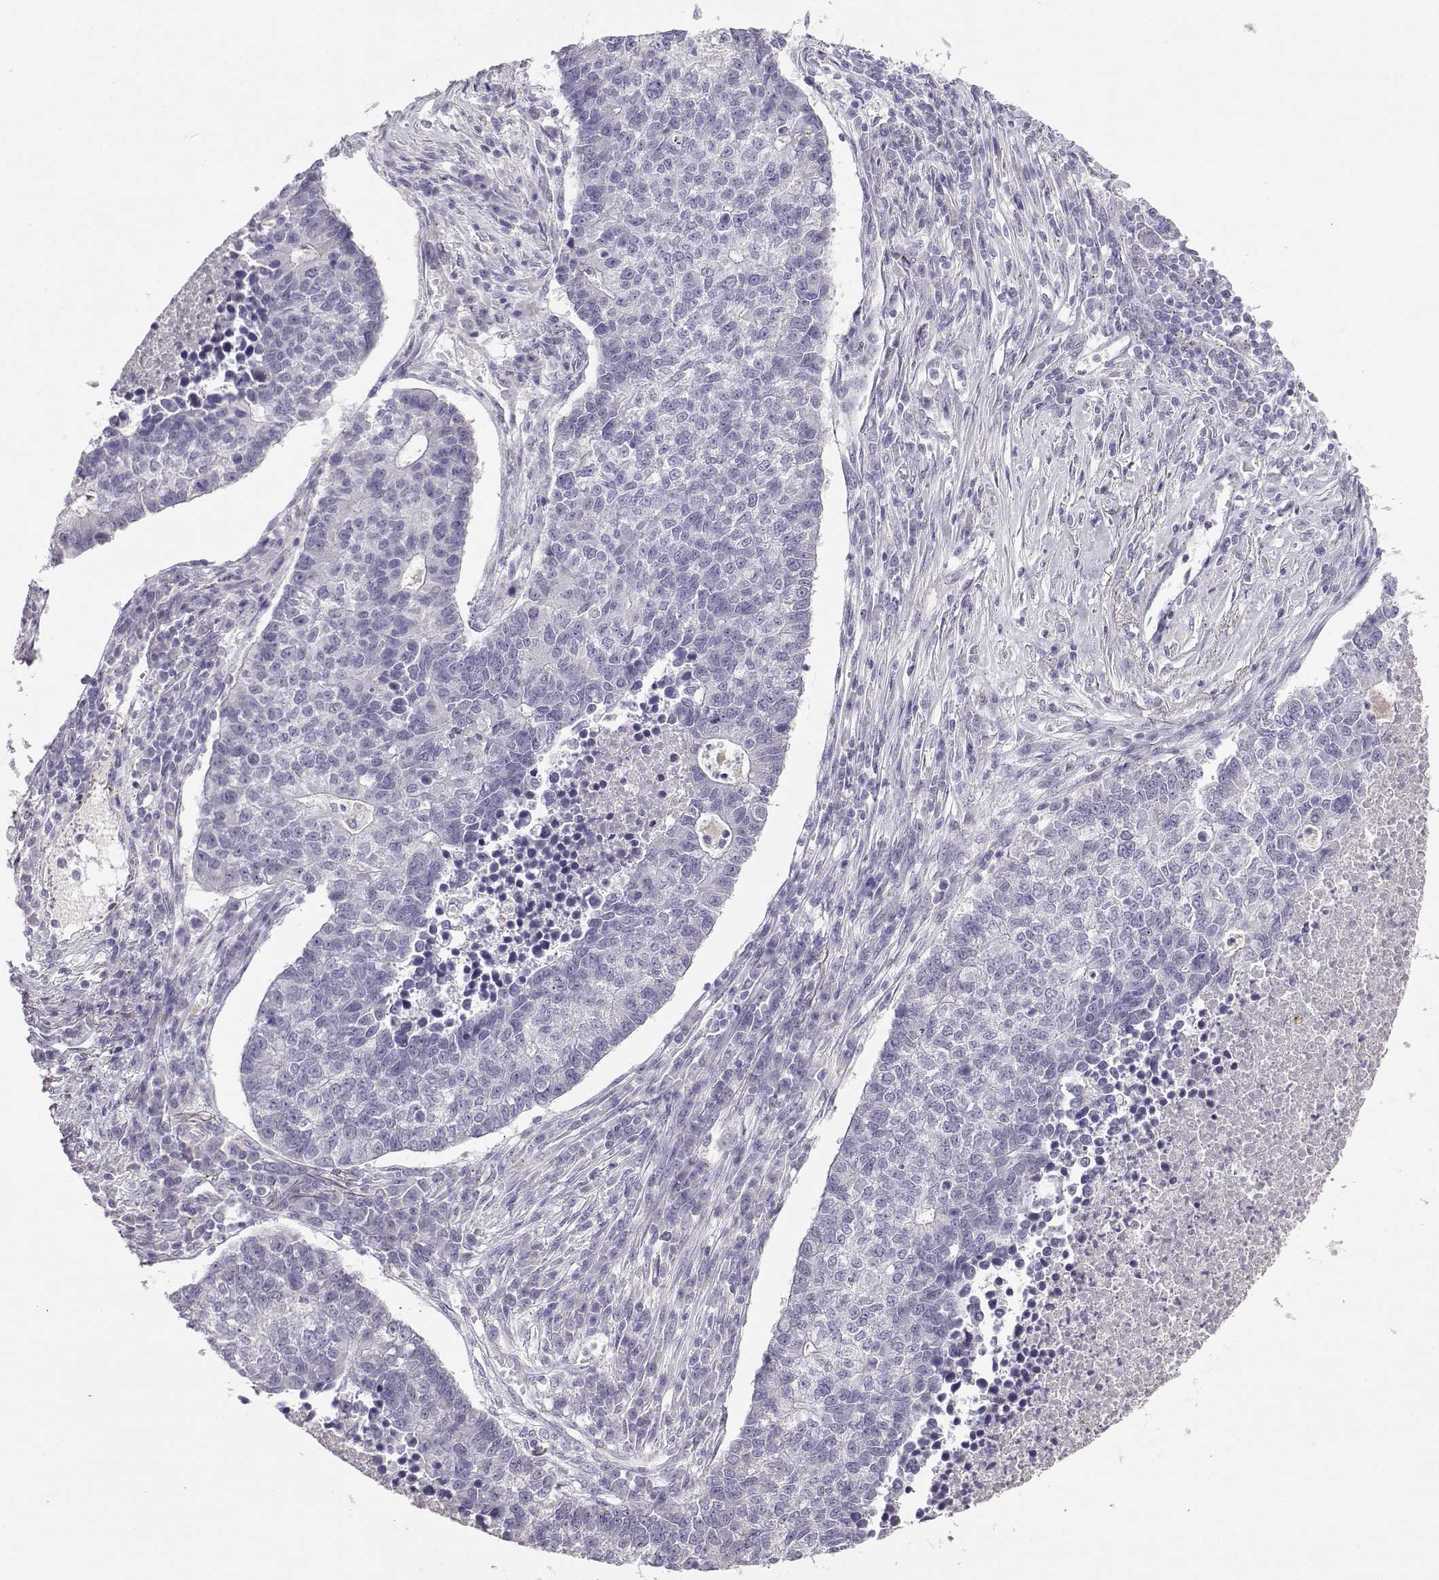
{"staining": {"intensity": "negative", "quantity": "none", "location": "none"}, "tissue": "lung cancer", "cell_type": "Tumor cells", "image_type": "cancer", "snomed": [{"axis": "morphology", "description": "Adenocarcinoma, NOS"}, {"axis": "topography", "description": "Lung"}], "caption": "High power microscopy histopathology image of an IHC image of lung cancer, revealing no significant staining in tumor cells.", "gene": "ENDOU", "patient": {"sex": "male", "age": 57}}